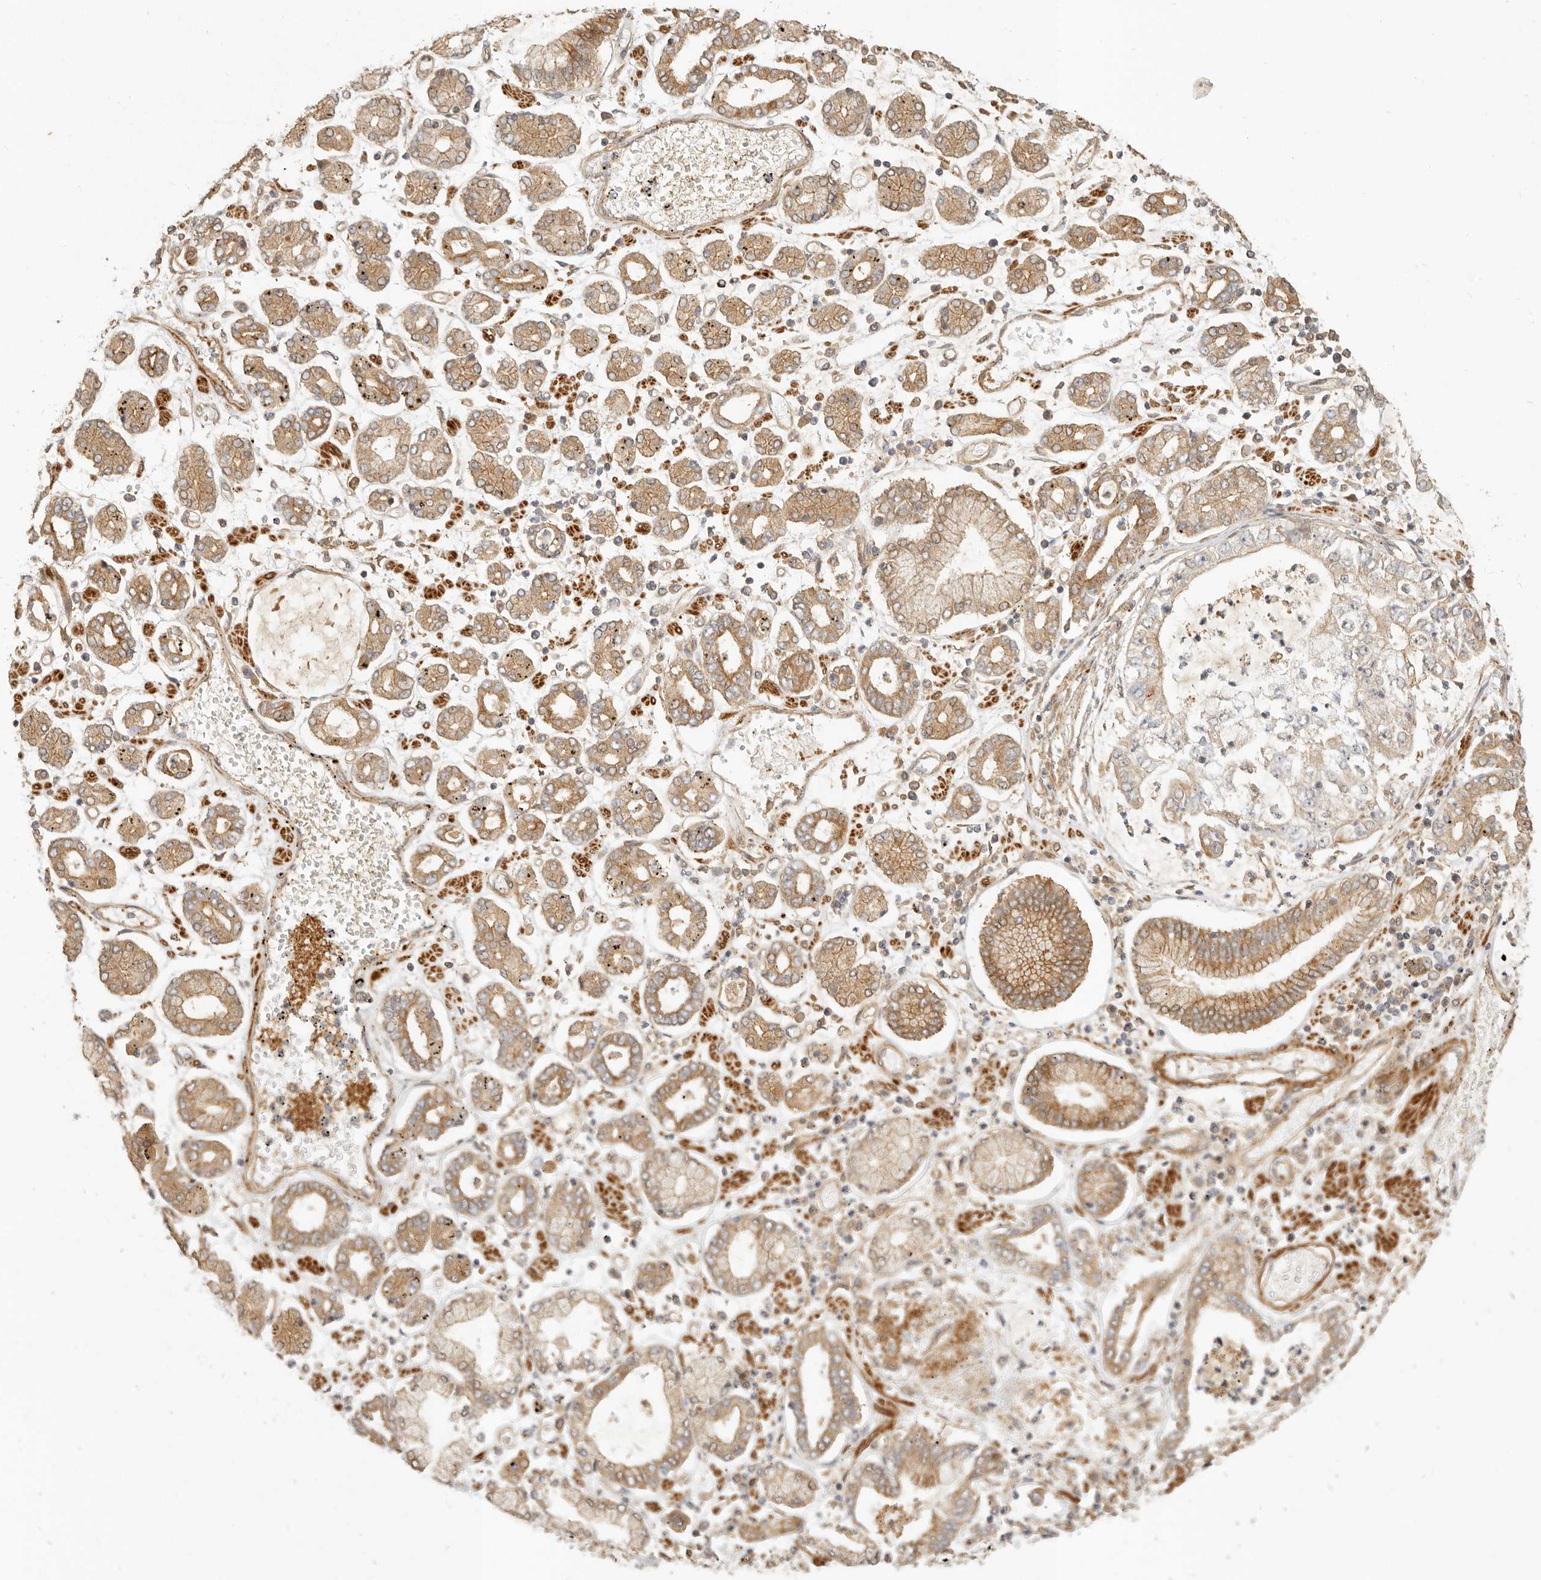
{"staining": {"intensity": "weak", "quantity": "25%-75%", "location": "cytoplasmic/membranous"}, "tissue": "stomach cancer", "cell_type": "Tumor cells", "image_type": "cancer", "snomed": [{"axis": "morphology", "description": "Adenocarcinoma, NOS"}, {"axis": "topography", "description": "Stomach"}], "caption": "Stomach cancer (adenocarcinoma) stained with a protein marker exhibits weak staining in tumor cells.", "gene": "VIPR1", "patient": {"sex": "male", "age": 76}}